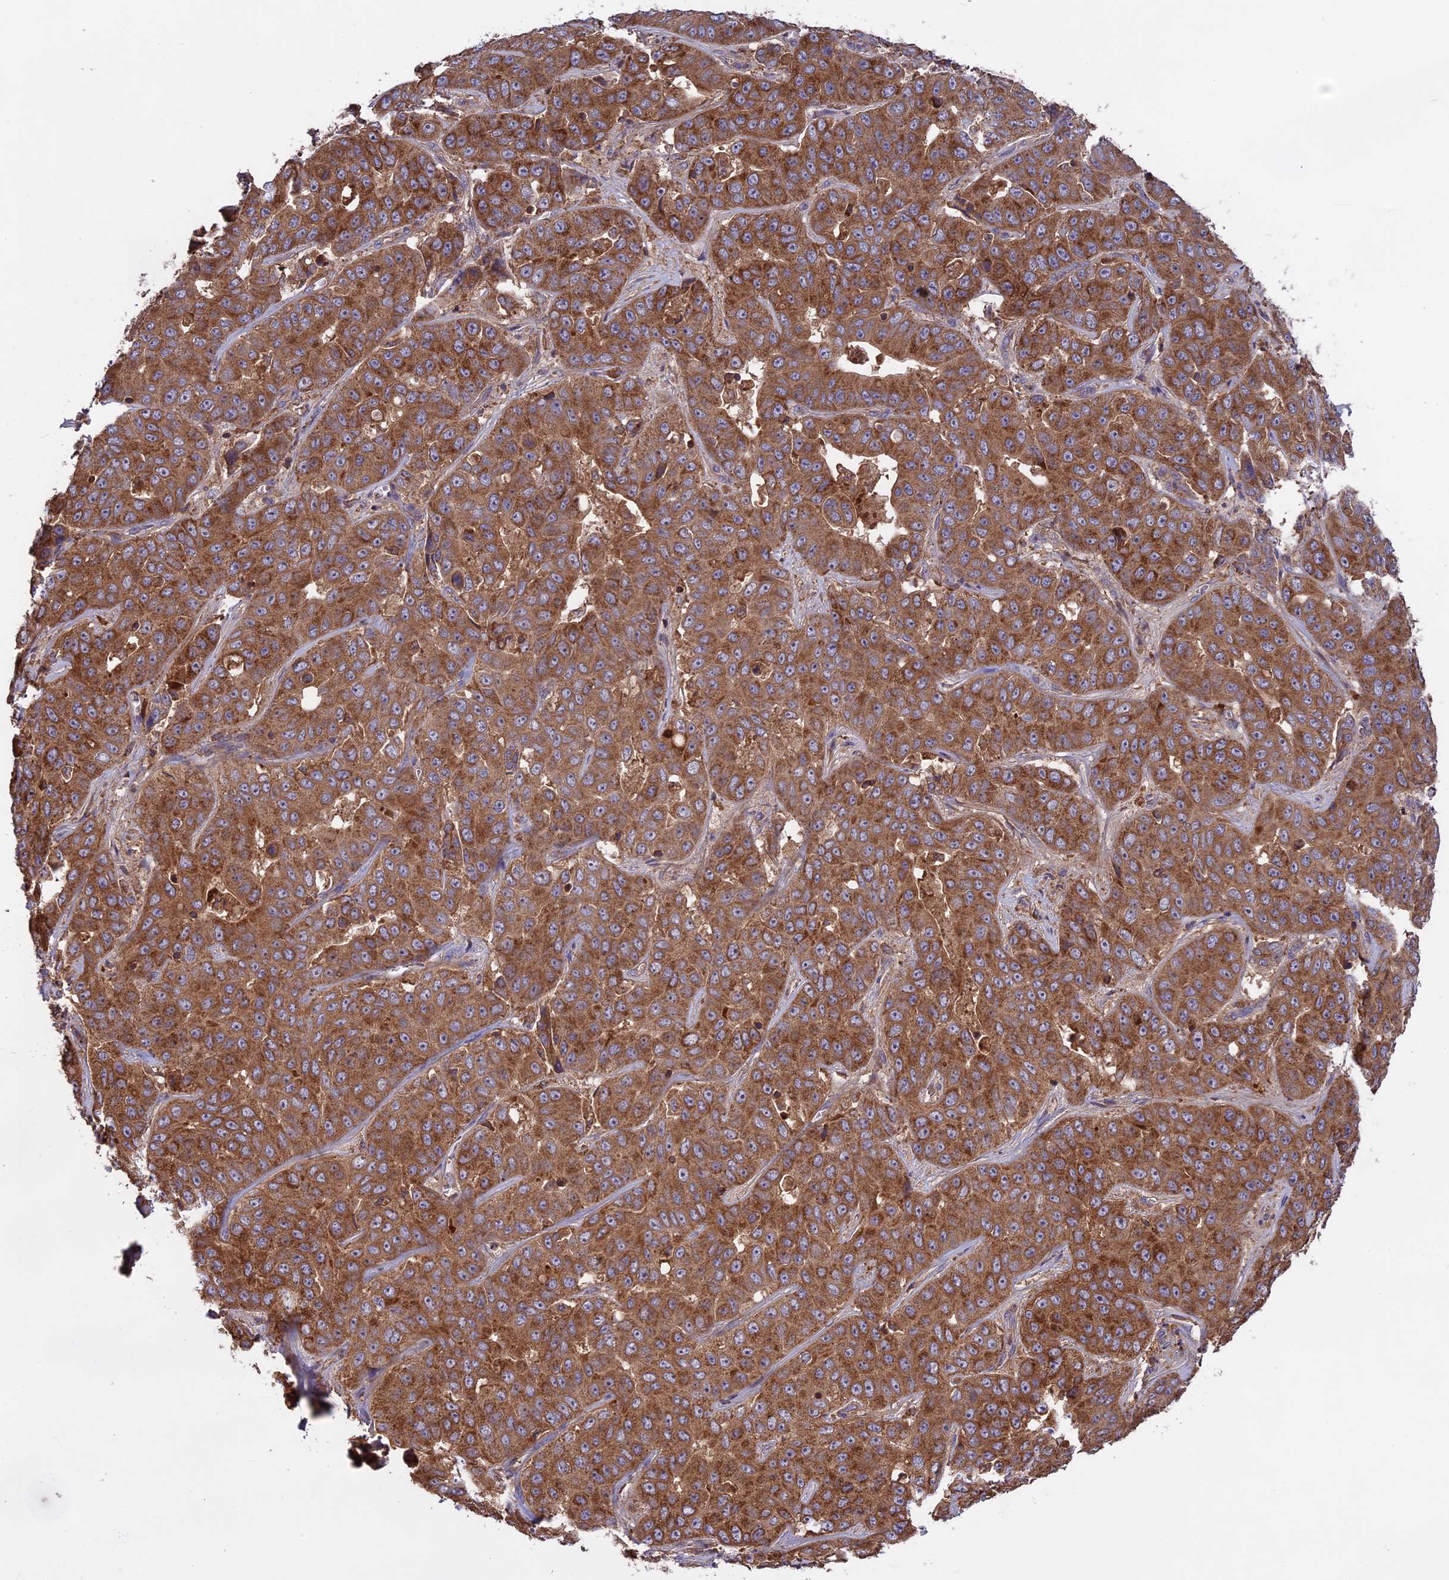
{"staining": {"intensity": "strong", "quantity": ">75%", "location": "cytoplasmic/membranous"}, "tissue": "liver cancer", "cell_type": "Tumor cells", "image_type": "cancer", "snomed": [{"axis": "morphology", "description": "Cholangiocarcinoma"}, {"axis": "topography", "description": "Liver"}], "caption": "The immunohistochemical stain labels strong cytoplasmic/membranous staining in tumor cells of liver cholangiocarcinoma tissue. The protein of interest is stained brown, and the nuclei are stained in blue (DAB (3,3'-diaminobenzidine) IHC with brightfield microscopy, high magnification).", "gene": "NUDT8", "patient": {"sex": "female", "age": 52}}